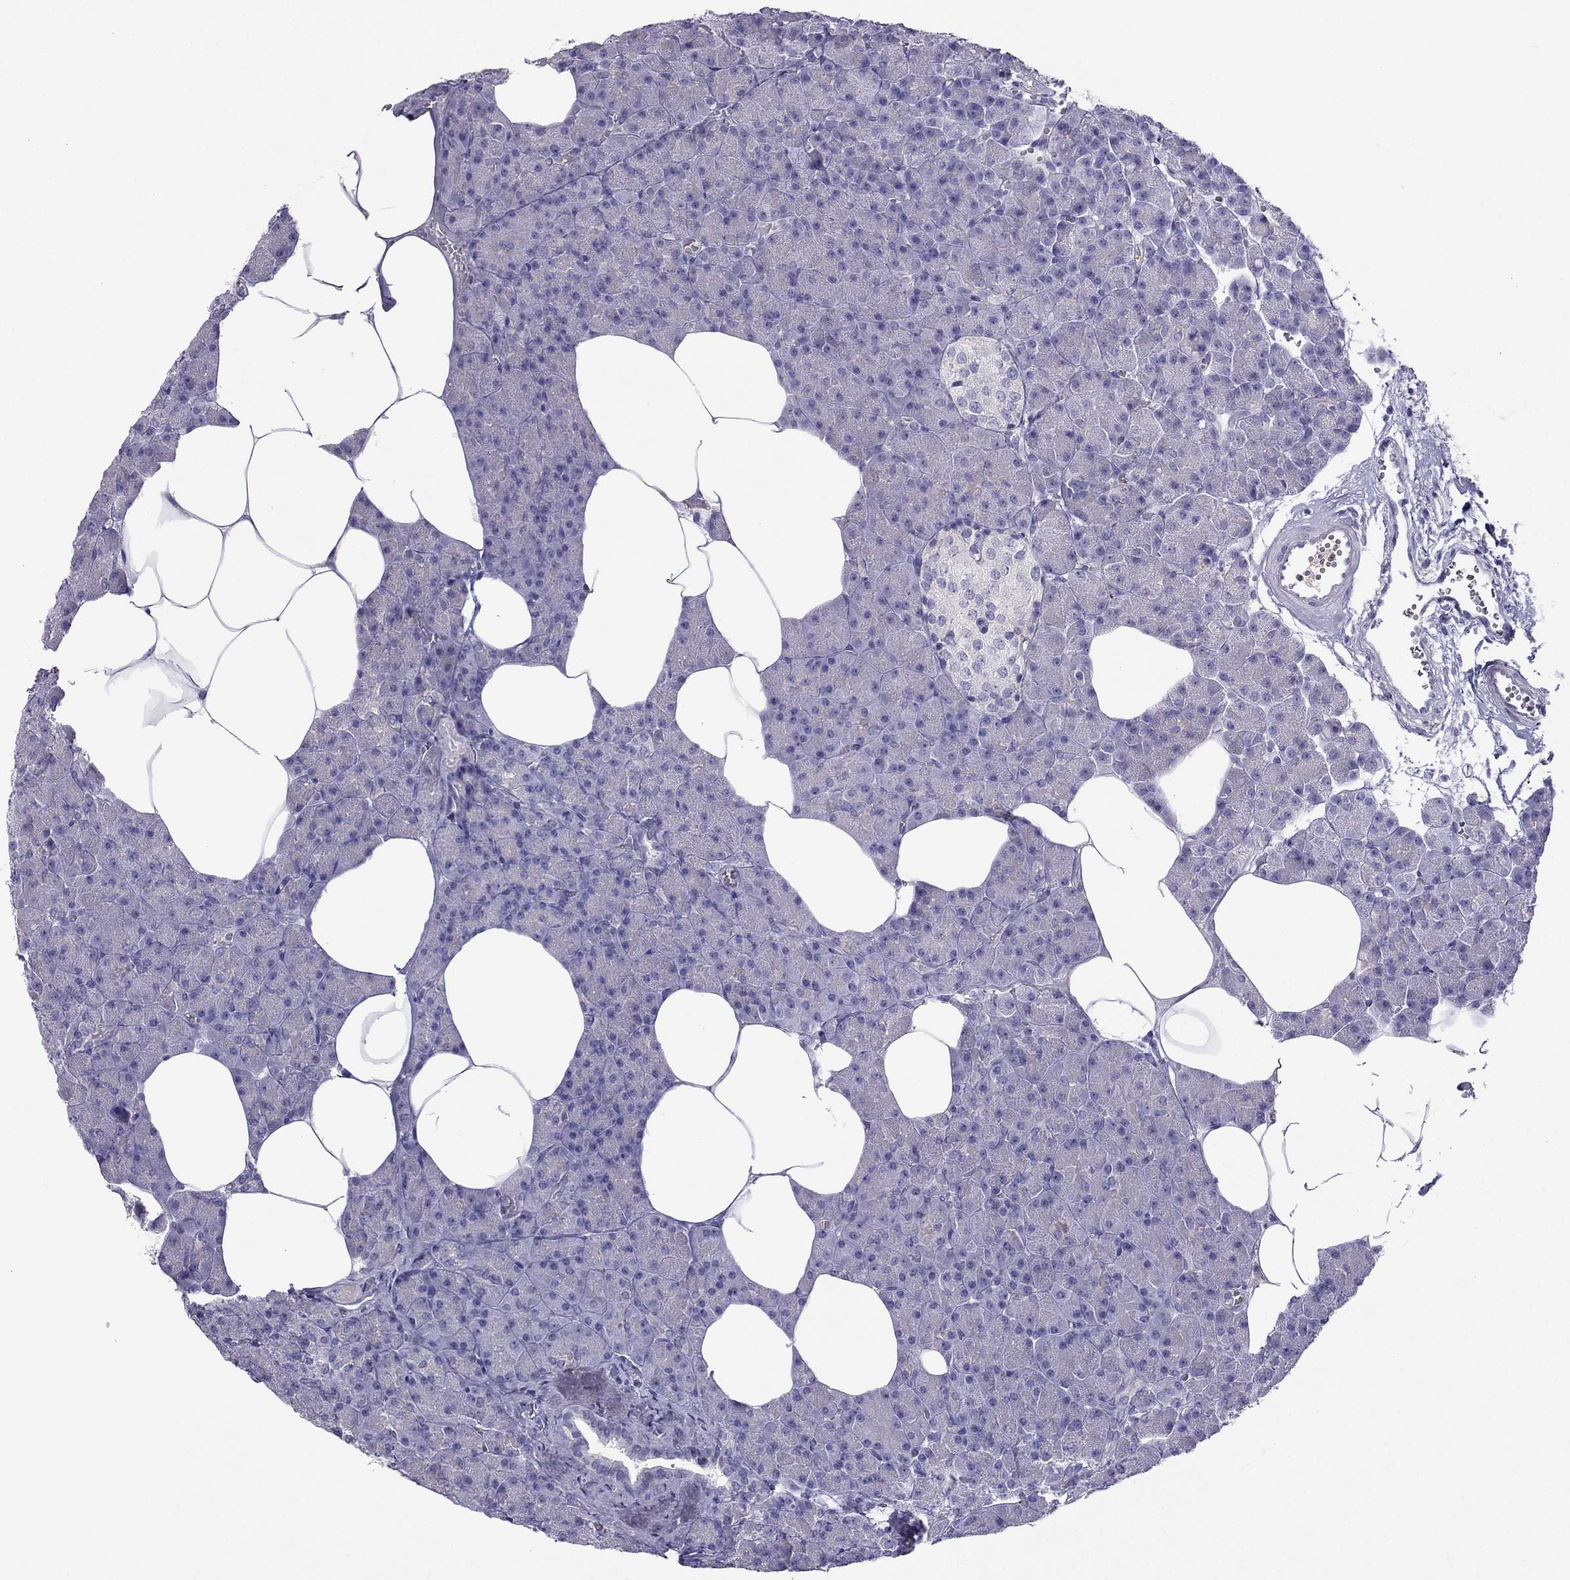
{"staining": {"intensity": "negative", "quantity": "none", "location": "none"}, "tissue": "pancreas", "cell_type": "Exocrine glandular cells", "image_type": "normal", "snomed": [{"axis": "morphology", "description": "Normal tissue, NOS"}, {"axis": "topography", "description": "Pancreas"}], "caption": "A micrograph of pancreas stained for a protein exhibits no brown staining in exocrine glandular cells. Nuclei are stained in blue.", "gene": "ERC2", "patient": {"sex": "female", "age": 45}}